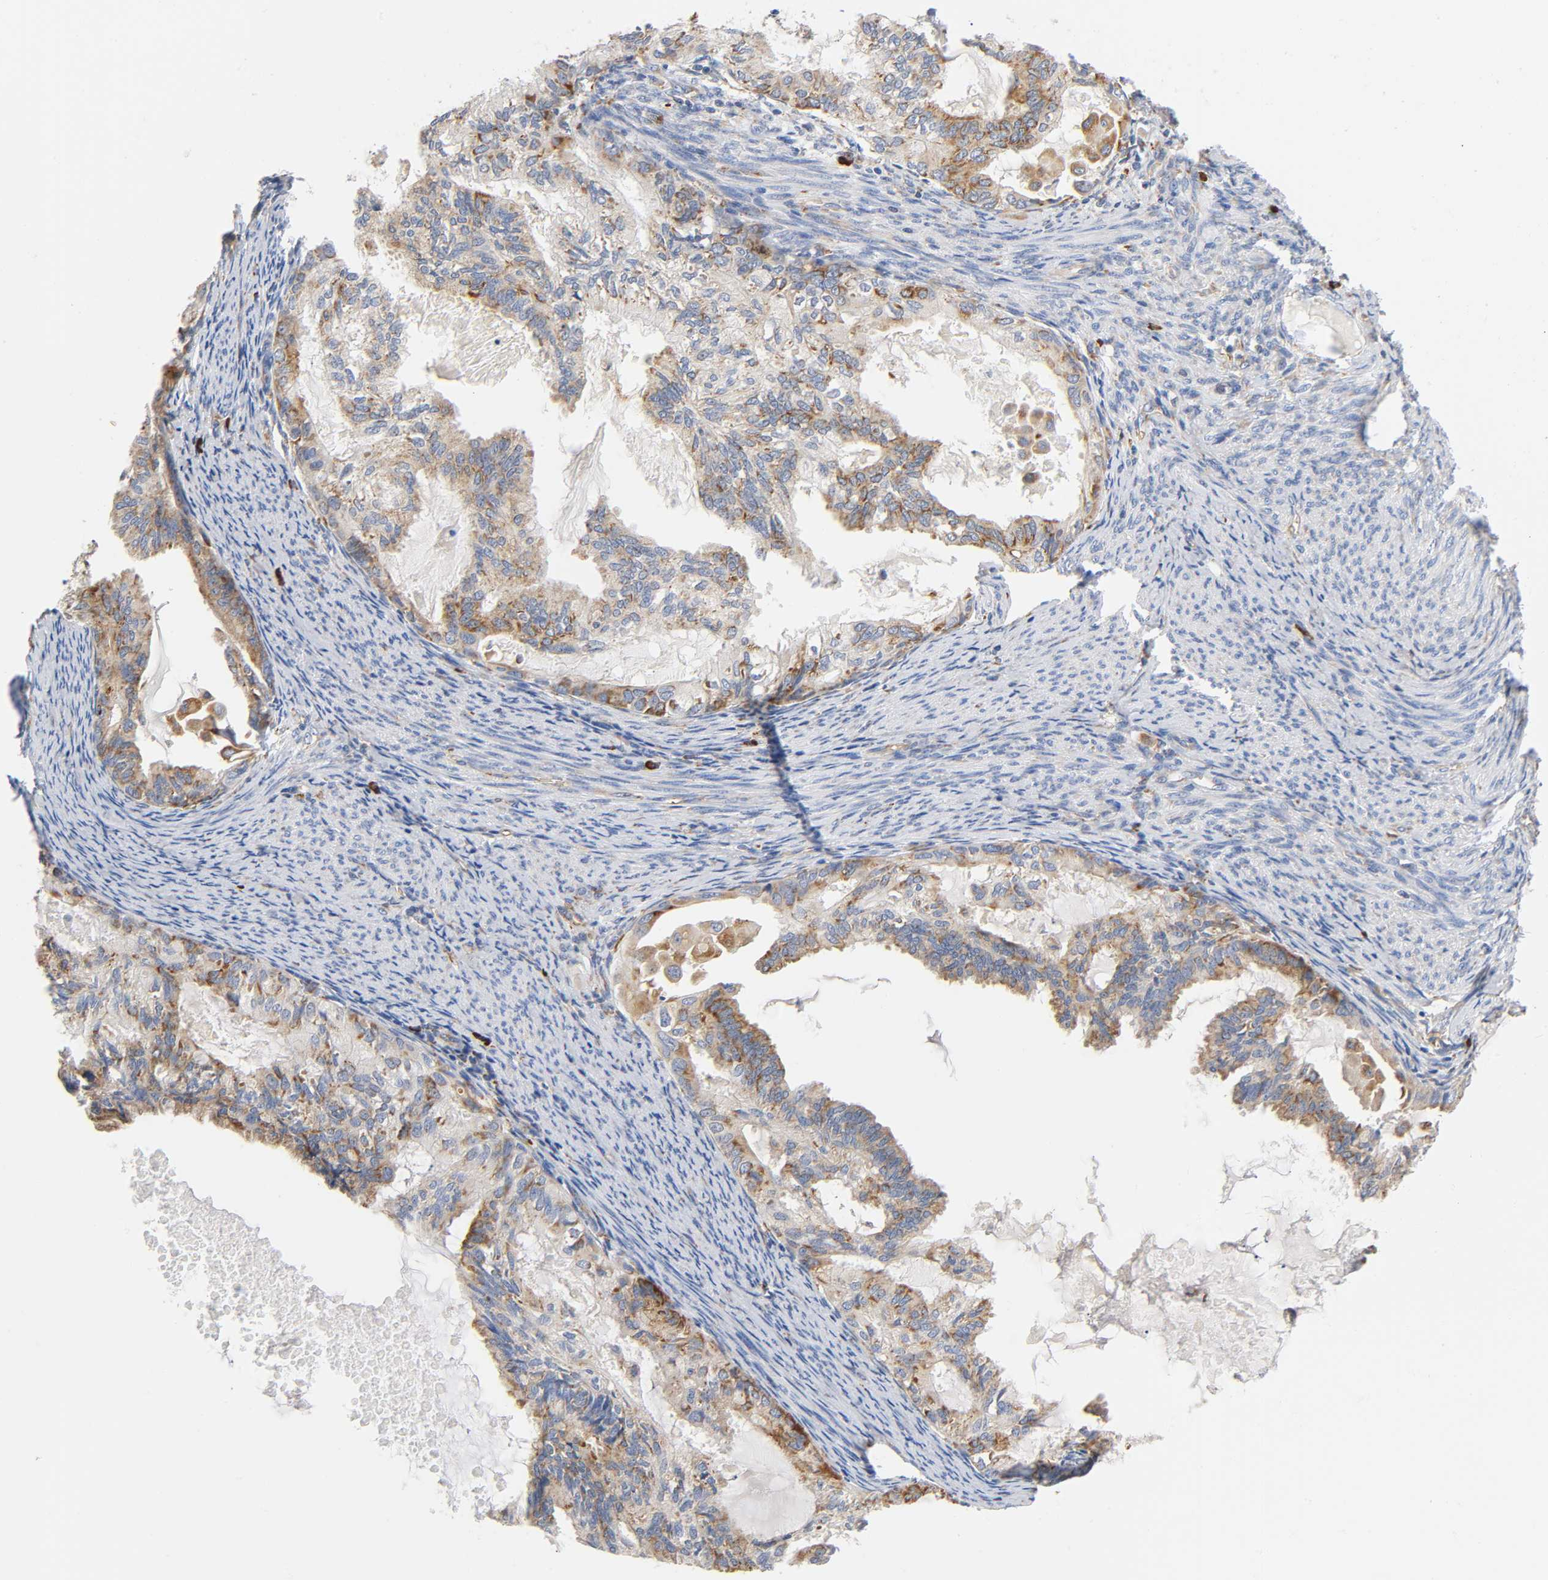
{"staining": {"intensity": "weak", "quantity": ">75%", "location": "cytoplasmic/membranous"}, "tissue": "cervical cancer", "cell_type": "Tumor cells", "image_type": "cancer", "snomed": [{"axis": "morphology", "description": "Normal tissue, NOS"}, {"axis": "morphology", "description": "Adenocarcinoma, NOS"}, {"axis": "topography", "description": "Cervix"}, {"axis": "topography", "description": "Endometrium"}], "caption": "Protein staining of cervical cancer (adenocarcinoma) tissue shows weak cytoplasmic/membranous expression in about >75% of tumor cells. (brown staining indicates protein expression, while blue staining denotes nuclei).", "gene": "UCKL1", "patient": {"sex": "female", "age": 86}}